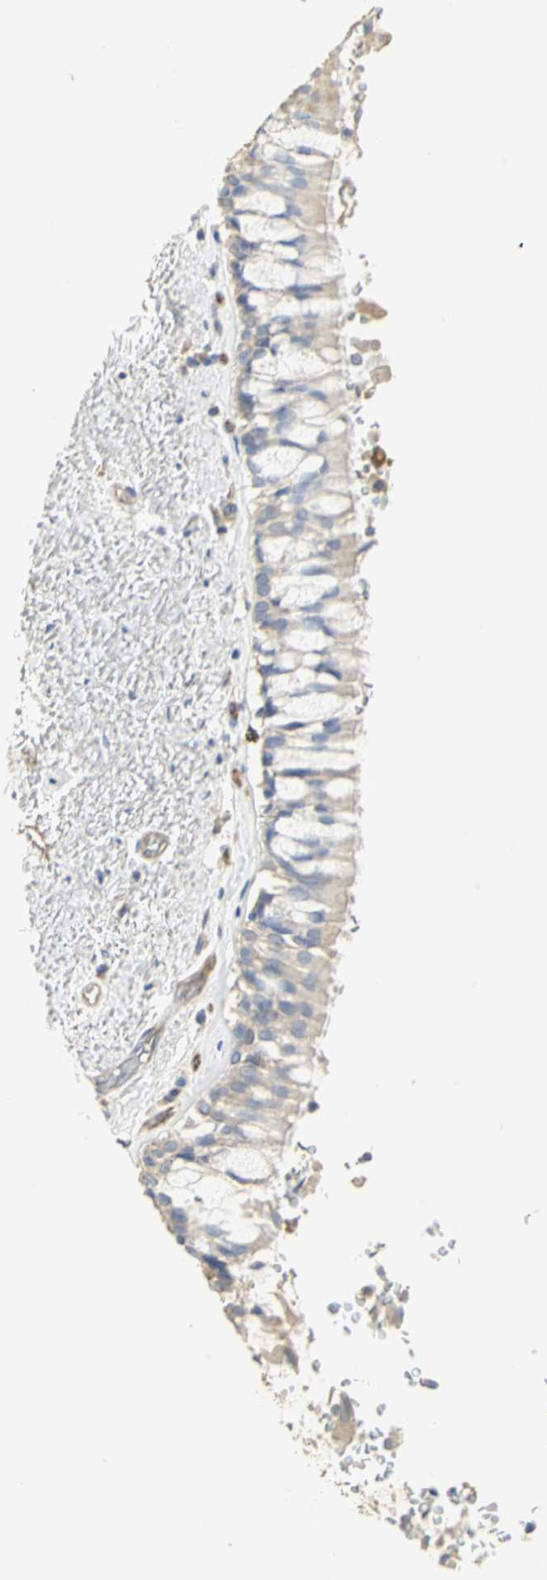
{"staining": {"intensity": "moderate", "quantity": "<25%", "location": "cytoplasmic/membranous"}, "tissue": "bronchus", "cell_type": "Respiratory epithelial cells", "image_type": "normal", "snomed": [{"axis": "morphology", "description": "Normal tissue, NOS"}, {"axis": "morphology", "description": "Adenocarcinoma, NOS"}, {"axis": "topography", "description": "Bronchus"}, {"axis": "topography", "description": "Lung"}], "caption": "This micrograph reveals IHC staining of normal bronchus, with low moderate cytoplasmic/membranous positivity in approximately <25% of respiratory epithelial cells.", "gene": "DLGAP5", "patient": {"sex": "male", "age": 71}}